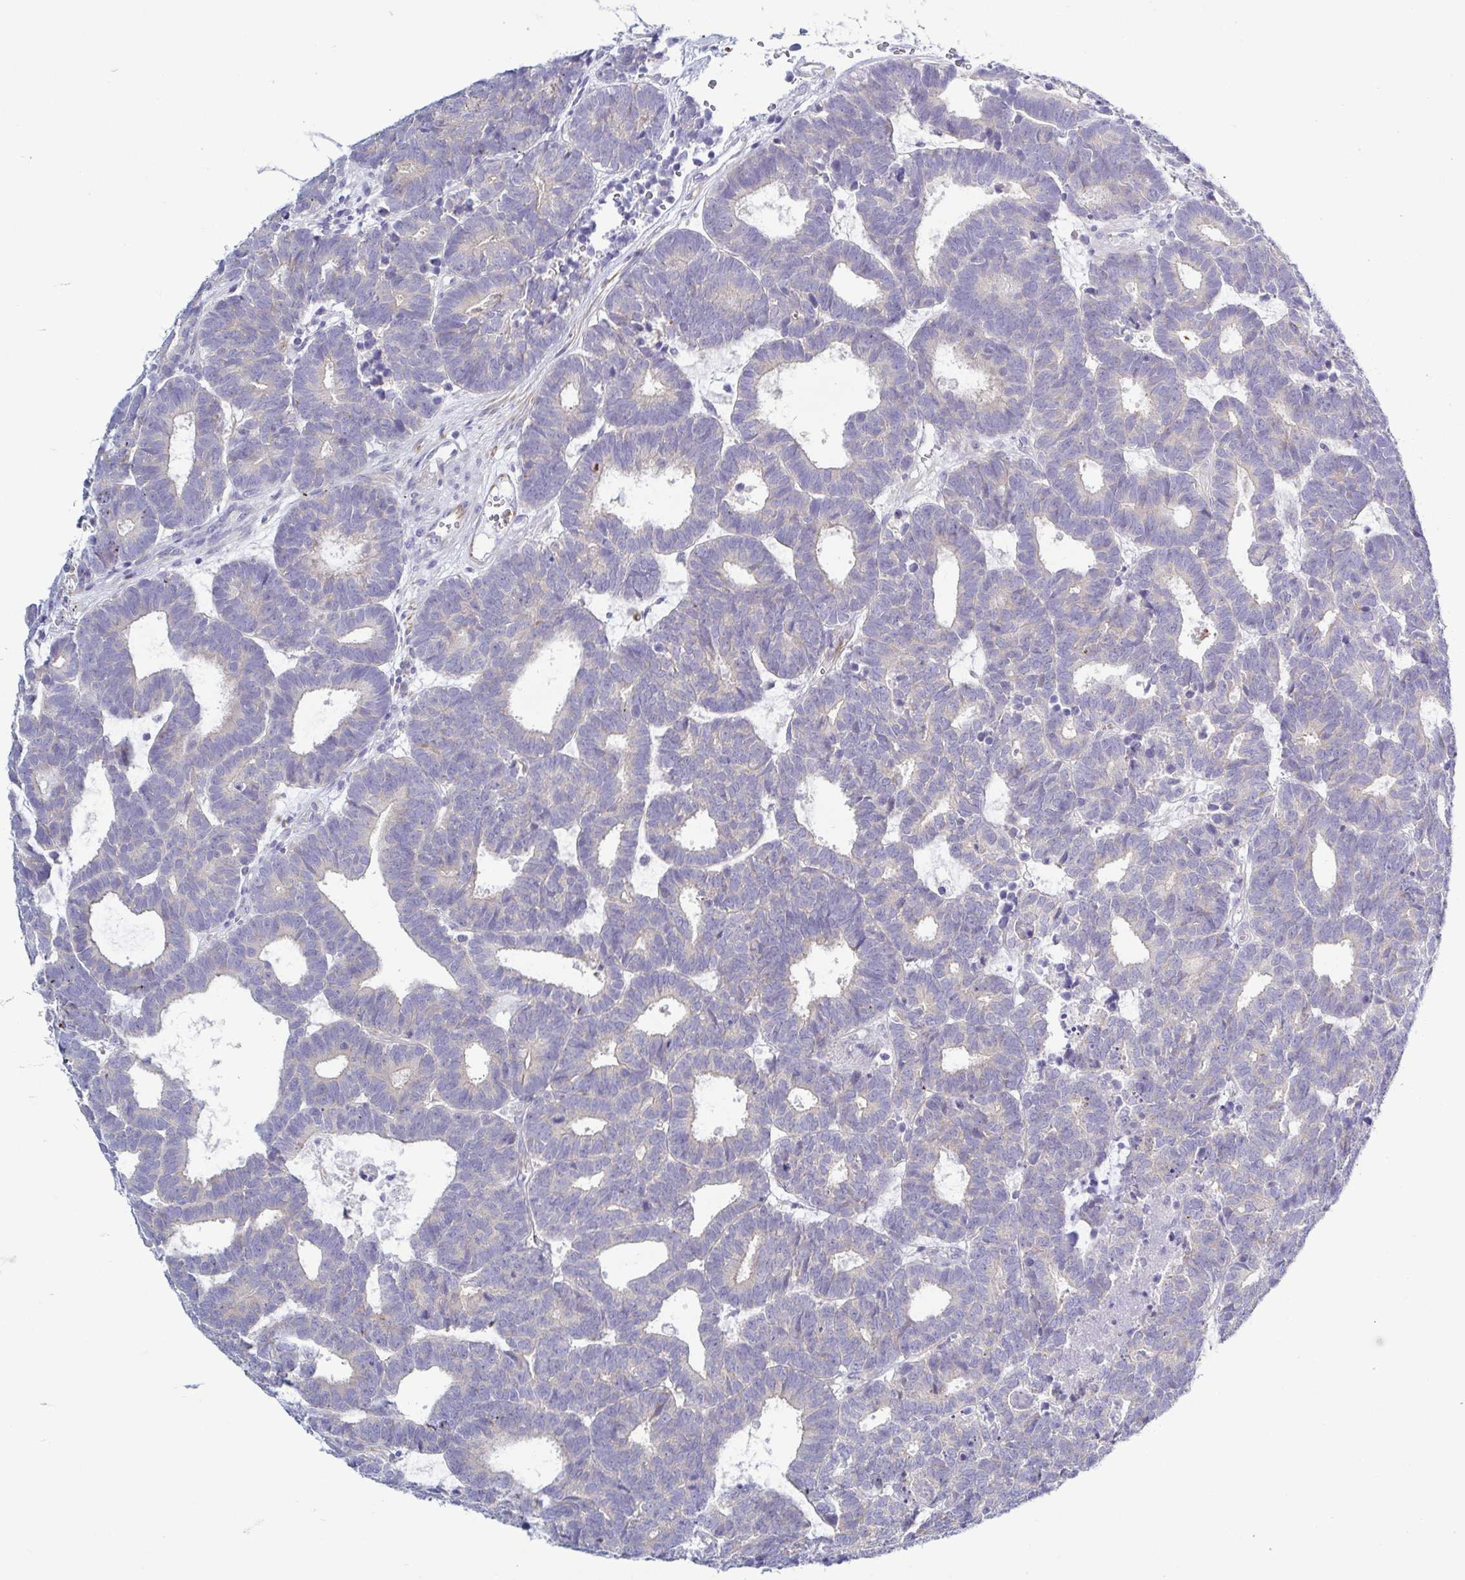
{"staining": {"intensity": "negative", "quantity": "none", "location": "none"}, "tissue": "head and neck cancer", "cell_type": "Tumor cells", "image_type": "cancer", "snomed": [{"axis": "morphology", "description": "Adenocarcinoma, NOS"}, {"axis": "topography", "description": "Head-Neck"}], "caption": "Immunohistochemistry (IHC) of adenocarcinoma (head and neck) reveals no expression in tumor cells. (Brightfield microscopy of DAB (3,3'-diaminobenzidine) IHC at high magnification).", "gene": "TNNI2", "patient": {"sex": "female", "age": 81}}